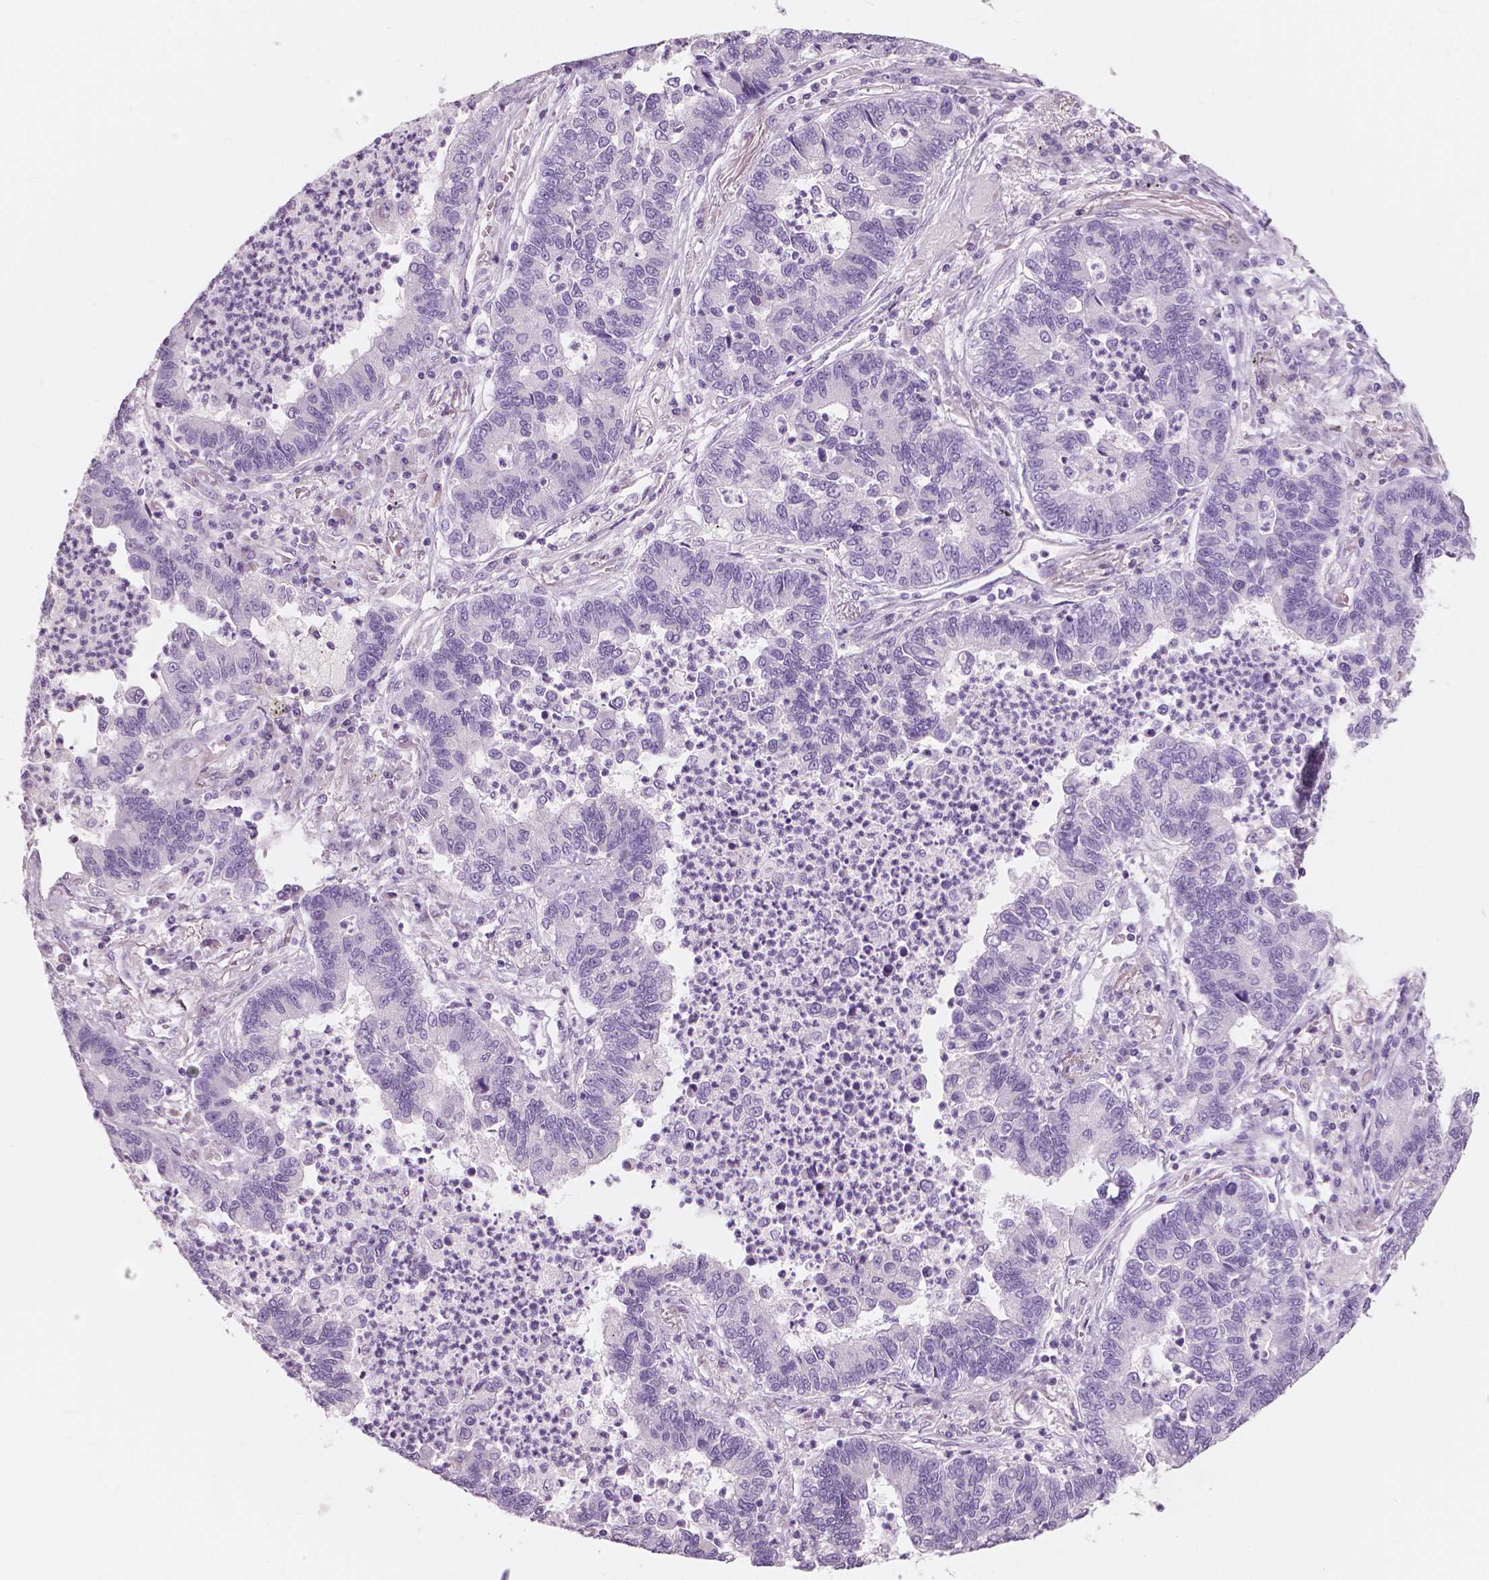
{"staining": {"intensity": "negative", "quantity": "none", "location": "none"}, "tissue": "lung cancer", "cell_type": "Tumor cells", "image_type": "cancer", "snomed": [{"axis": "morphology", "description": "Adenocarcinoma, NOS"}, {"axis": "topography", "description": "Lung"}], "caption": "This is an IHC photomicrograph of lung cancer. There is no staining in tumor cells.", "gene": "A4GNT", "patient": {"sex": "female", "age": 57}}